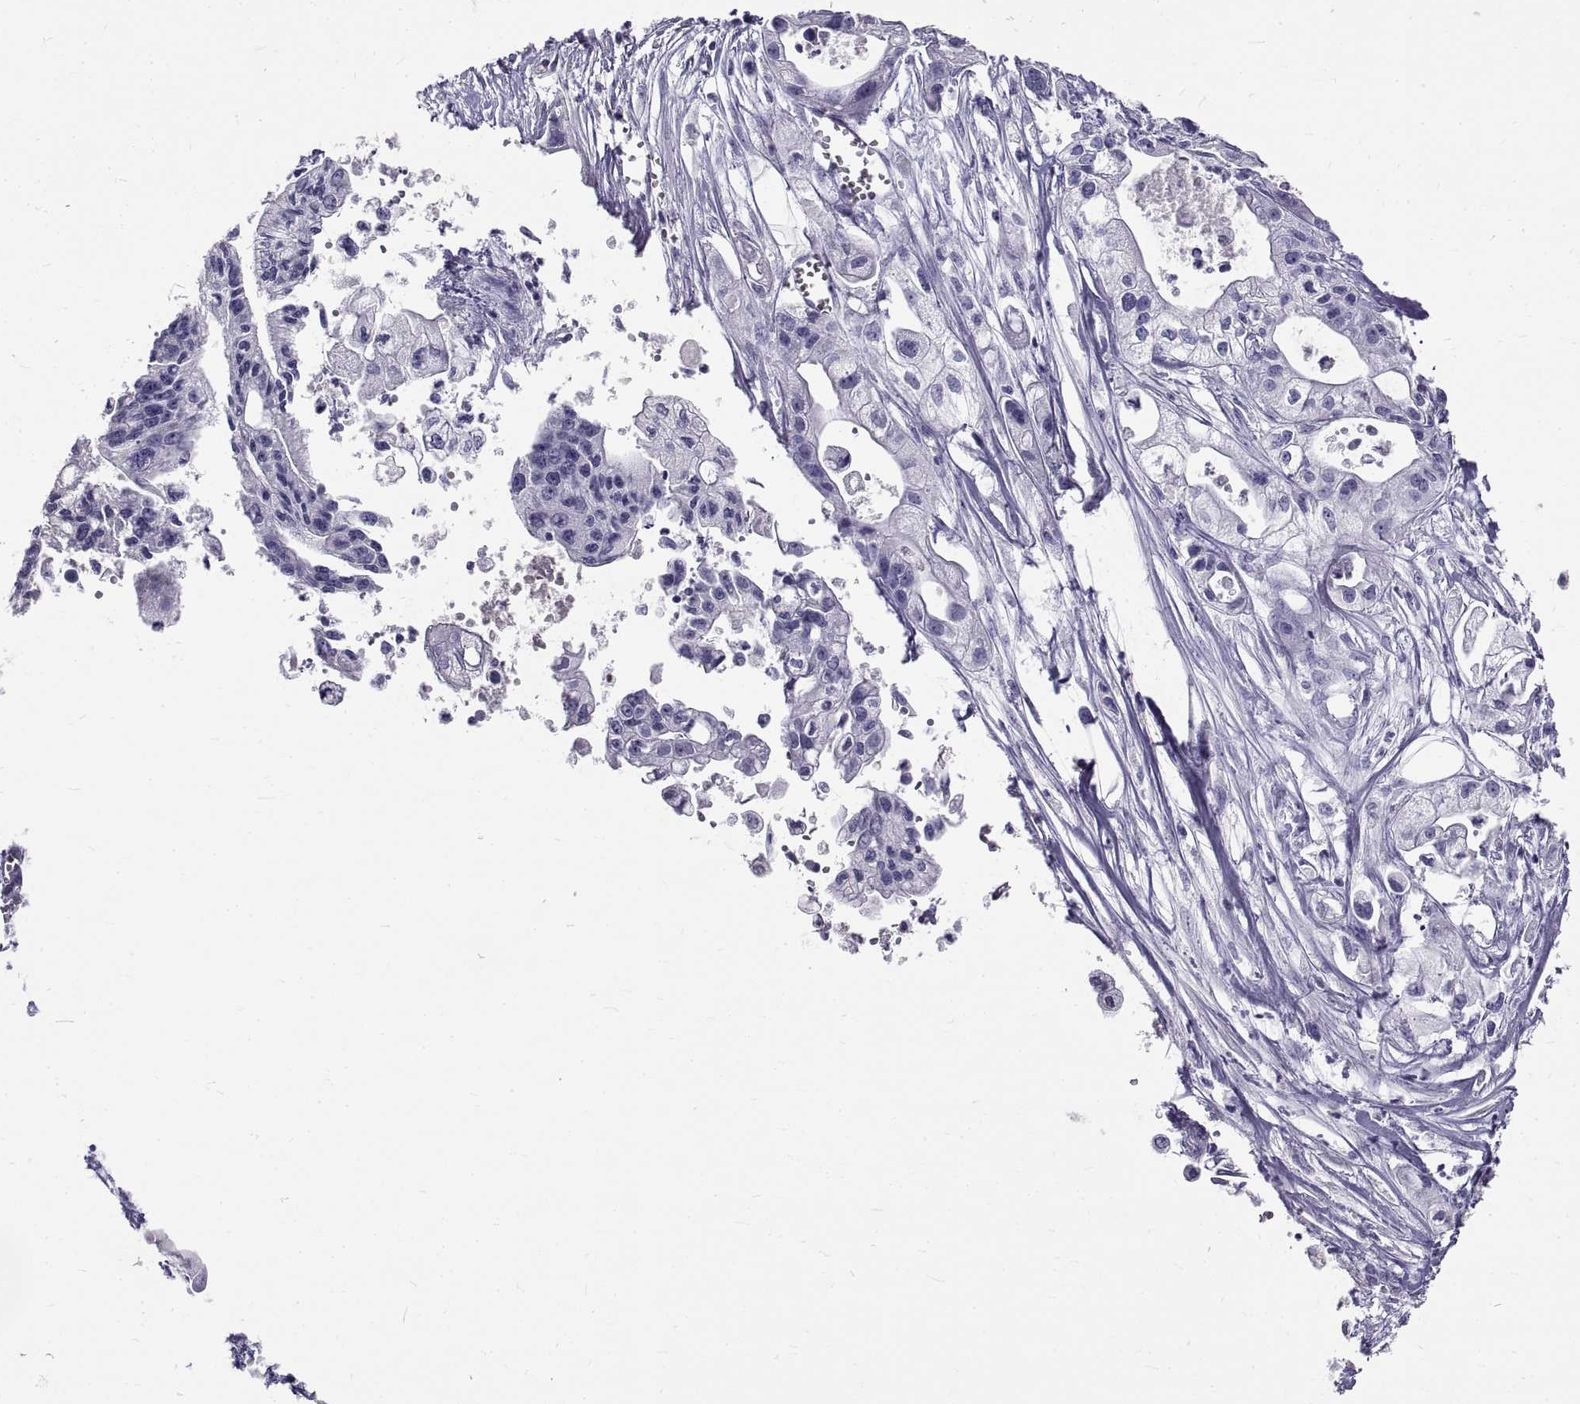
{"staining": {"intensity": "negative", "quantity": "none", "location": "none"}, "tissue": "pancreatic cancer", "cell_type": "Tumor cells", "image_type": "cancer", "snomed": [{"axis": "morphology", "description": "Adenocarcinoma, NOS"}, {"axis": "topography", "description": "Pancreas"}], "caption": "This micrograph is of pancreatic cancer (adenocarcinoma) stained with immunohistochemistry (IHC) to label a protein in brown with the nuclei are counter-stained blue. There is no staining in tumor cells. Nuclei are stained in blue.", "gene": "GNG12", "patient": {"sex": "male", "age": 70}}